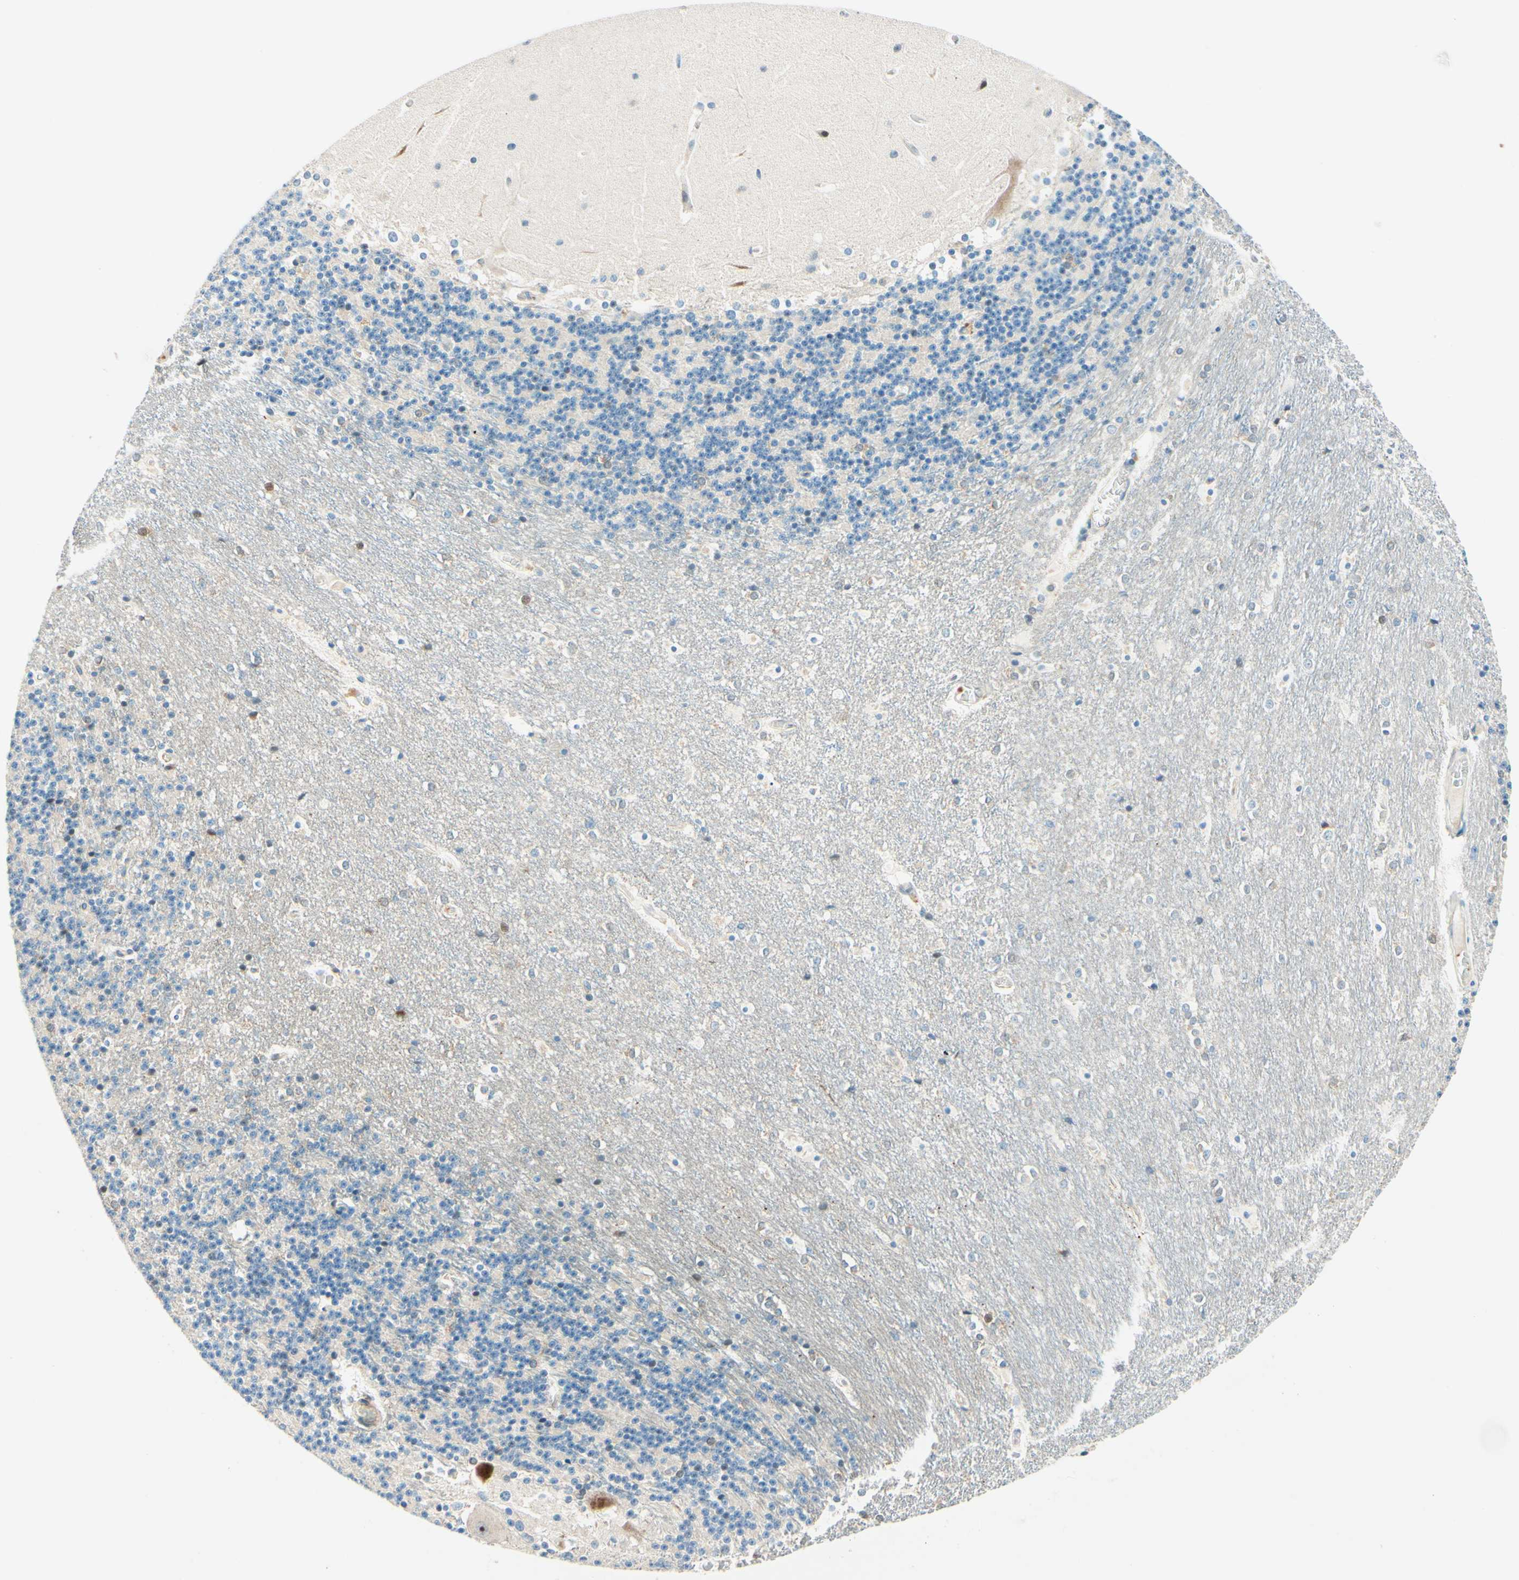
{"staining": {"intensity": "negative", "quantity": "none", "location": "none"}, "tissue": "cerebellum", "cell_type": "Cells in granular layer", "image_type": "normal", "snomed": [{"axis": "morphology", "description": "Normal tissue, NOS"}, {"axis": "topography", "description": "Cerebellum"}], "caption": "This photomicrograph is of benign cerebellum stained with IHC to label a protein in brown with the nuclei are counter-stained blue. There is no staining in cells in granular layer. (Stains: DAB IHC with hematoxylin counter stain, Microscopy: brightfield microscopy at high magnification).", "gene": "TAOK2", "patient": {"sex": "female", "age": 19}}